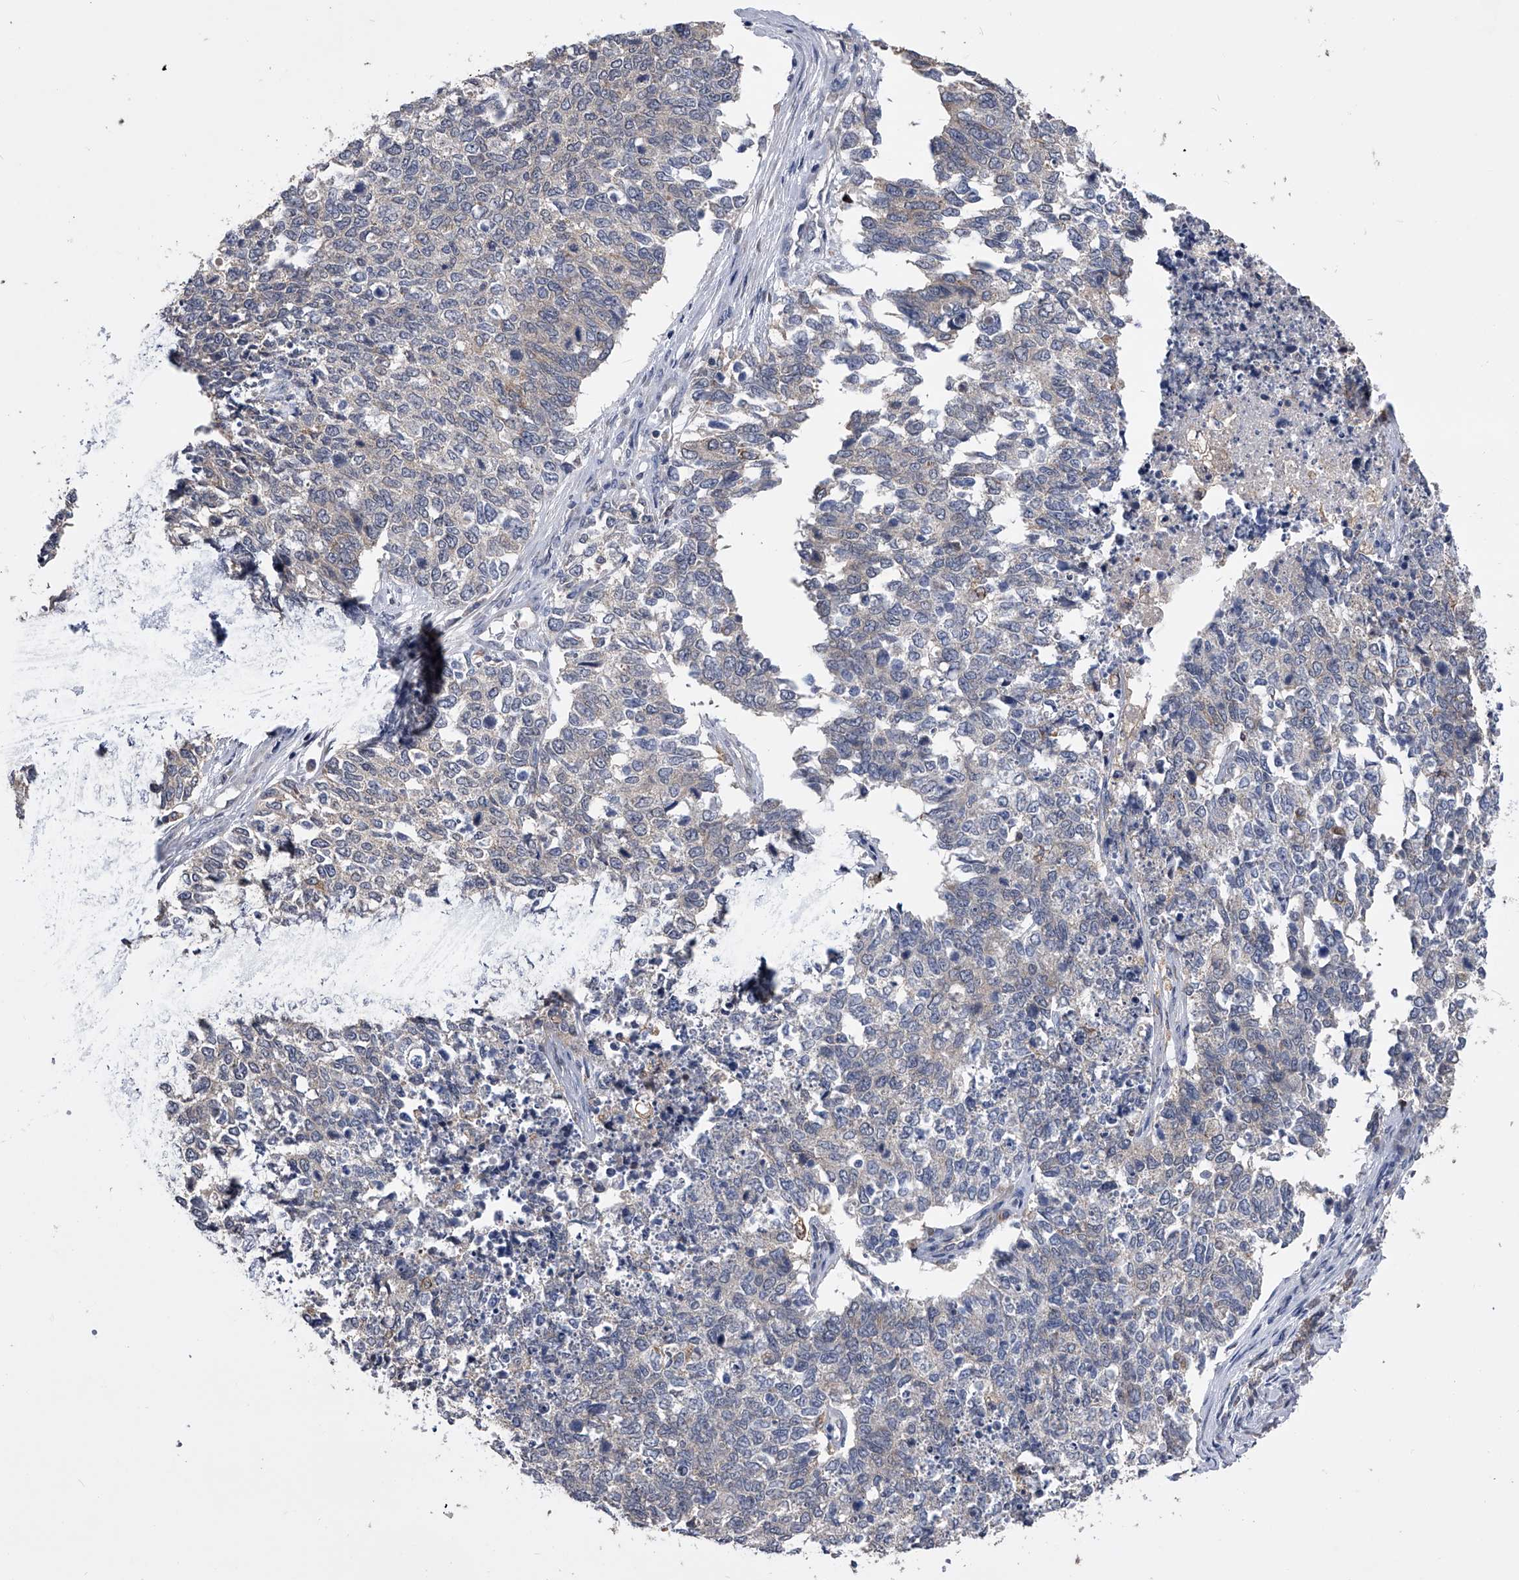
{"staining": {"intensity": "negative", "quantity": "none", "location": "none"}, "tissue": "cervical cancer", "cell_type": "Tumor cells", "image_type": "cancer", "snomed": [{"axis": "morphology", "description": "Squamous cell carcinoma, NOS"}, {"axis": "topography", "description": "Cervix"}], "caption": "Histopathology image shows no significant protein expression in tumor cells of squamous cell carcinoma (cervical).", "gene": "MAP4K3", "patient": {"sex": "female", "age": 63}}